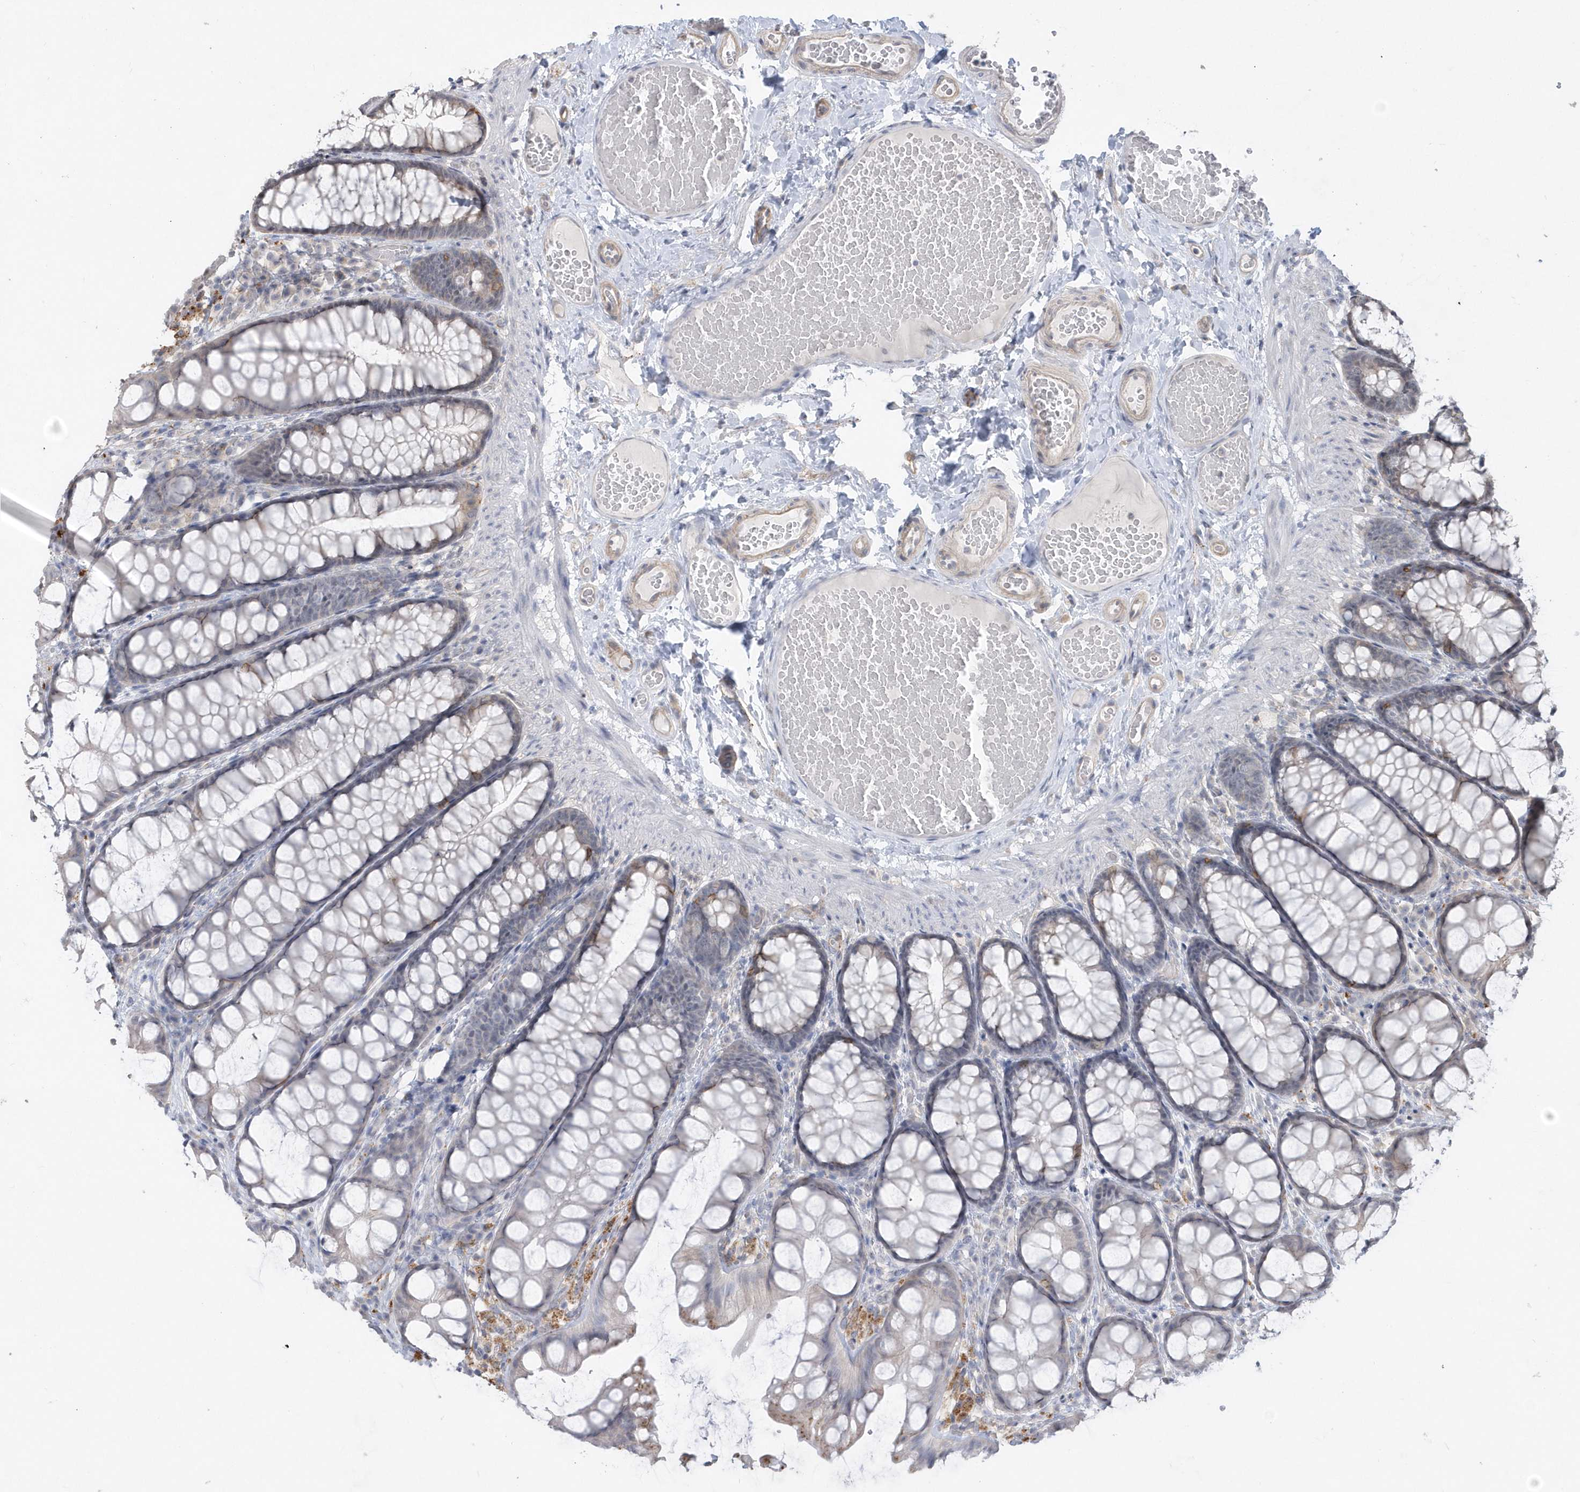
{"staining": {"intensity": "weak", "quantity": "25%-75%", "location": "cytoplasmic/membranous"}, "tissue": "colon", "cell_type": "Endothelial cells", "image_type": "normal", "snomed": [{"axis": "morphology", "description": "Normal tissue, NOS"}, {"axis": "topography", "description": "Colon"}], "caption": "Immunohistochemistry (IHC) micrograph of normal colon stained for a protein (brown), which exhibits low levels of weak cytoplasmic/membranous expression in about 25%-75% of endothelial cells.", "gene": "CRIP3", "patient": {"sex": "male", "age": 47}}